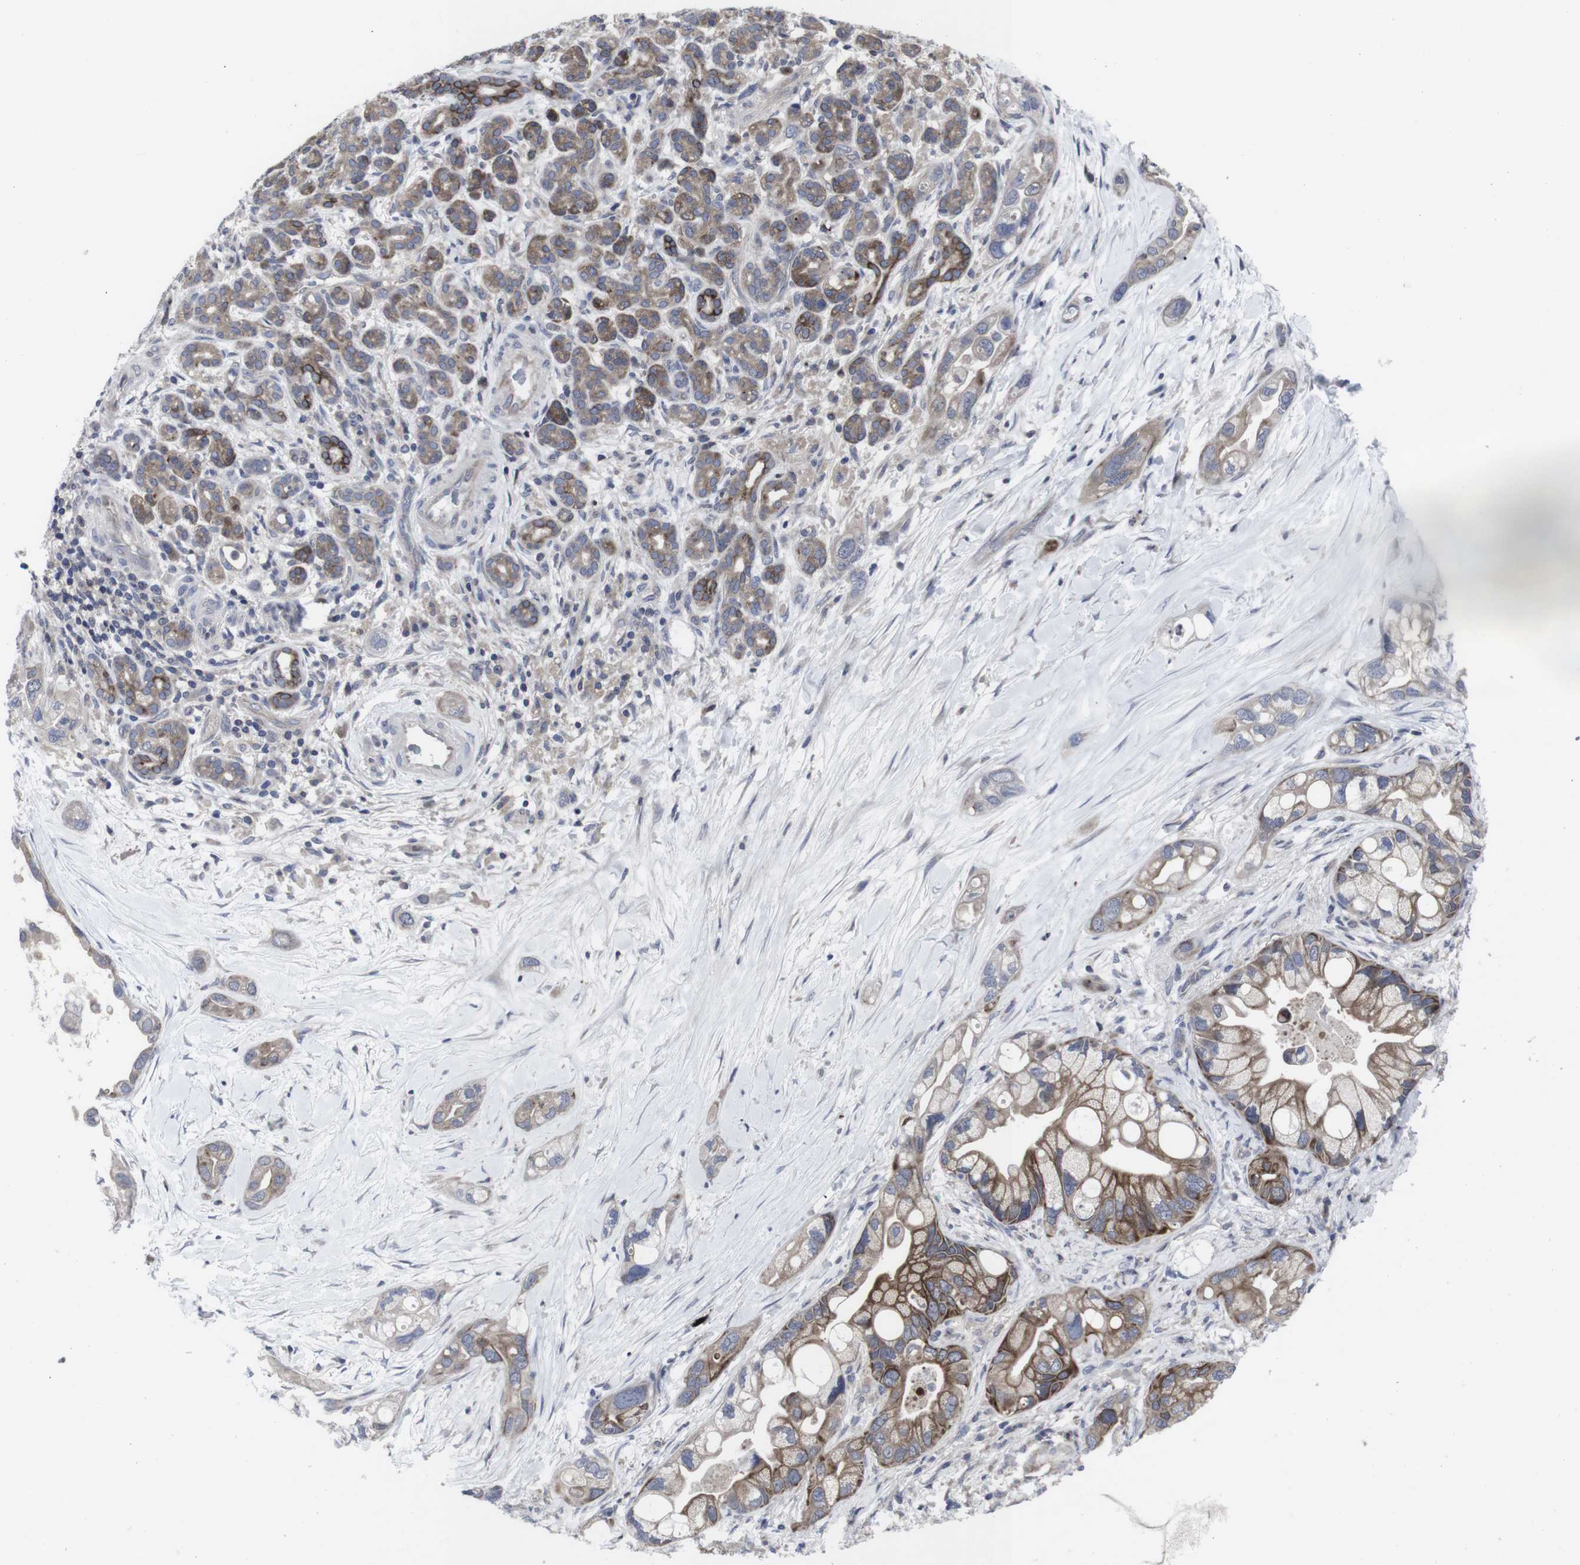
{"staining": {"intensity": "moderate", "quantity": ">75%", "location": "cytoplasmic/membranous"}, "tissue": "pancreatic cancer", "cell_type": "Tumor cells", "image_type": "cancer", "snomed": [{"axis": "morphology", "description": "Adenocarcinoma, NOS"}, {"axis": "topography", "description": "Pancreas"}], "caption": "Immunohistochemical staining of human pancreatic cancer shows medium levels of moderate cytoplasmic/membranous positivity in about >75% of tumor cells.", "gene": "HPRT1", "patient": {"sex": "female", "age": 77}}